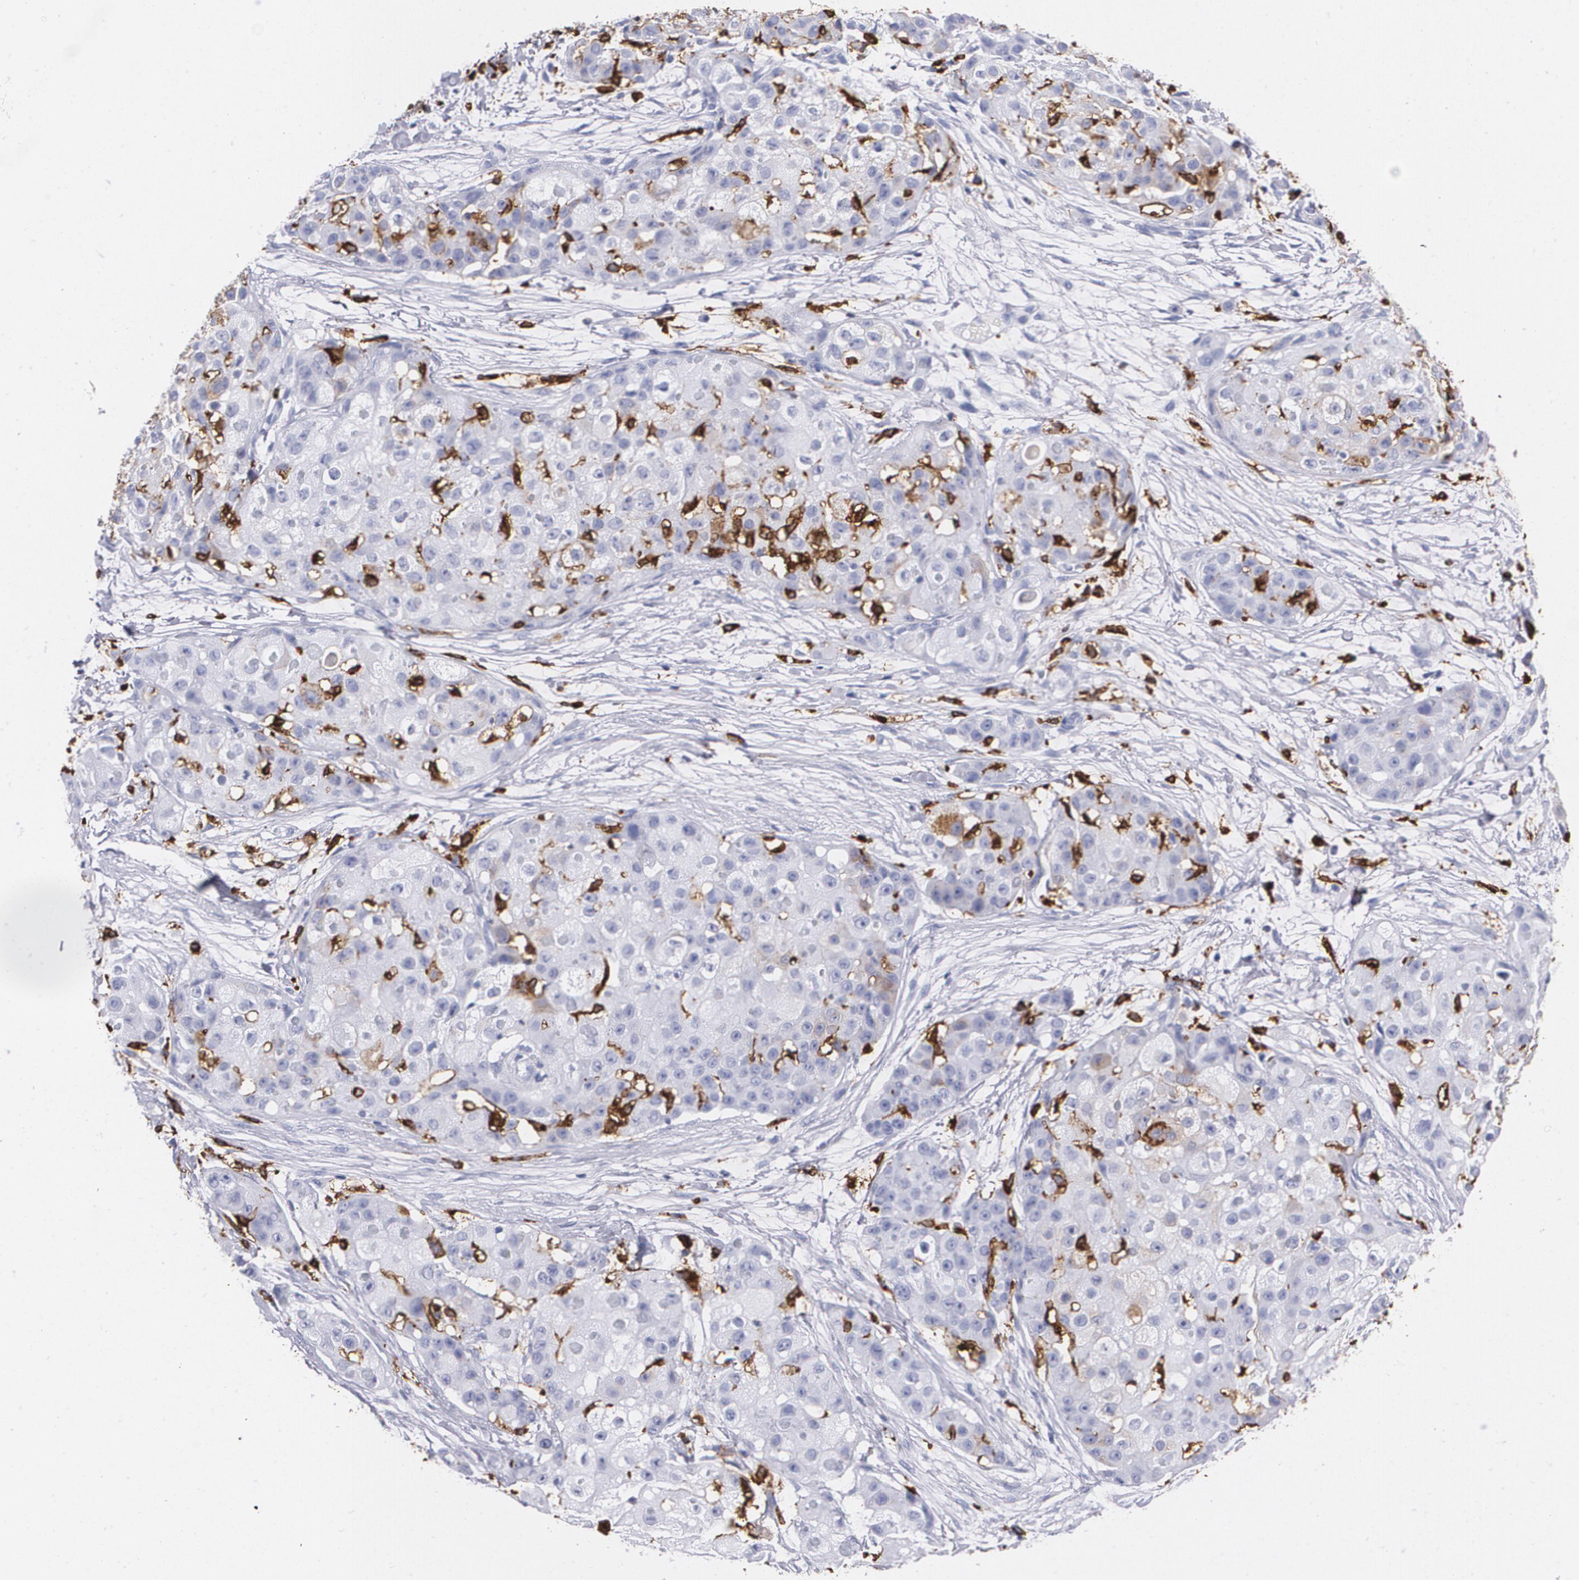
{"staining": {"intensity": "weak", "quantity": "25%-75%", "location": "cytoplasmic/membranous"}, "tissue": "skin cancer", "cell_type": "Tumor cells", "image_type": "cancer", "snomed": [{"axis": "morphology", "description": "Squamous cell carcinoma, NOS"}, {"axis": "topography", "description": "Skin"}], "caption": "High-magnification brightfield microscopy of skin squamous cell carcinoma stained with DAB (3,3'-diaminobenzidine) (brown) and counterstained with hematoxylin (blue). tumor cells exhibit weak cytoplasmic/membranous staining is present in about25%-75% of cells.", "gene": "HLA-DRA", "patient": {"sex": "female", "age": 57}}